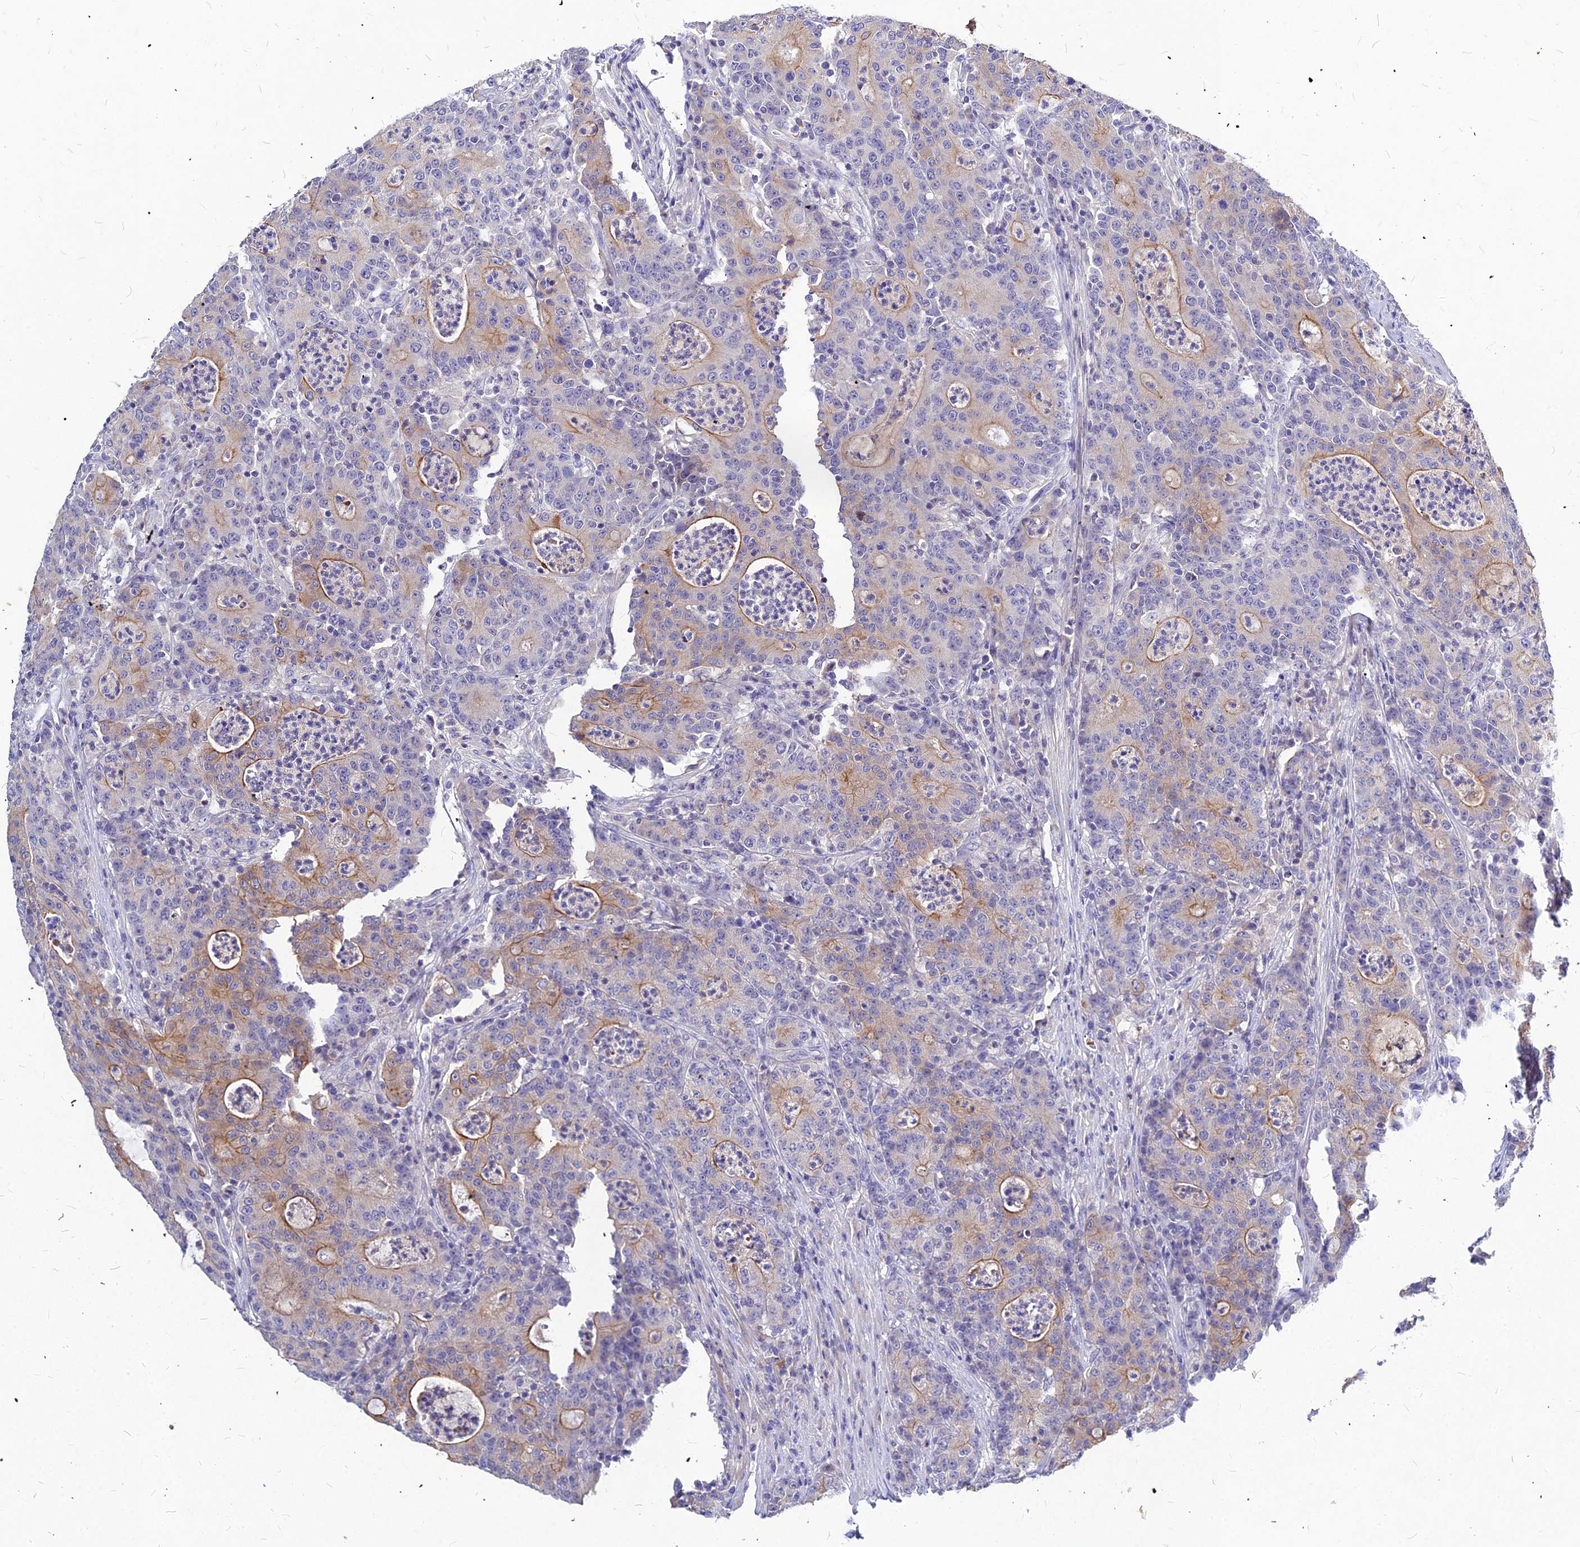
{"staining": {"intensity": "moderate", "quantity": "25%-75%", "location": "cytoplasmic/membranous"}, "tissue": "colorectal cancer", "cell_type": "Tumor cells", "image_type": "cancer", "snomed": [{"axis": "morphology", "description": "Adenocarcinoma, NOS"}, {"axis": "topography", "description": "Colon"}], "caption": "Protein staining of colorectal adenocarcinoma tissue exhibits moderate cytoplasmic/membranous staining in approximately 25%-75% of tumor cells.", "gene": "DMRTA1", "patient": {"sex": "male", "age": 83}}